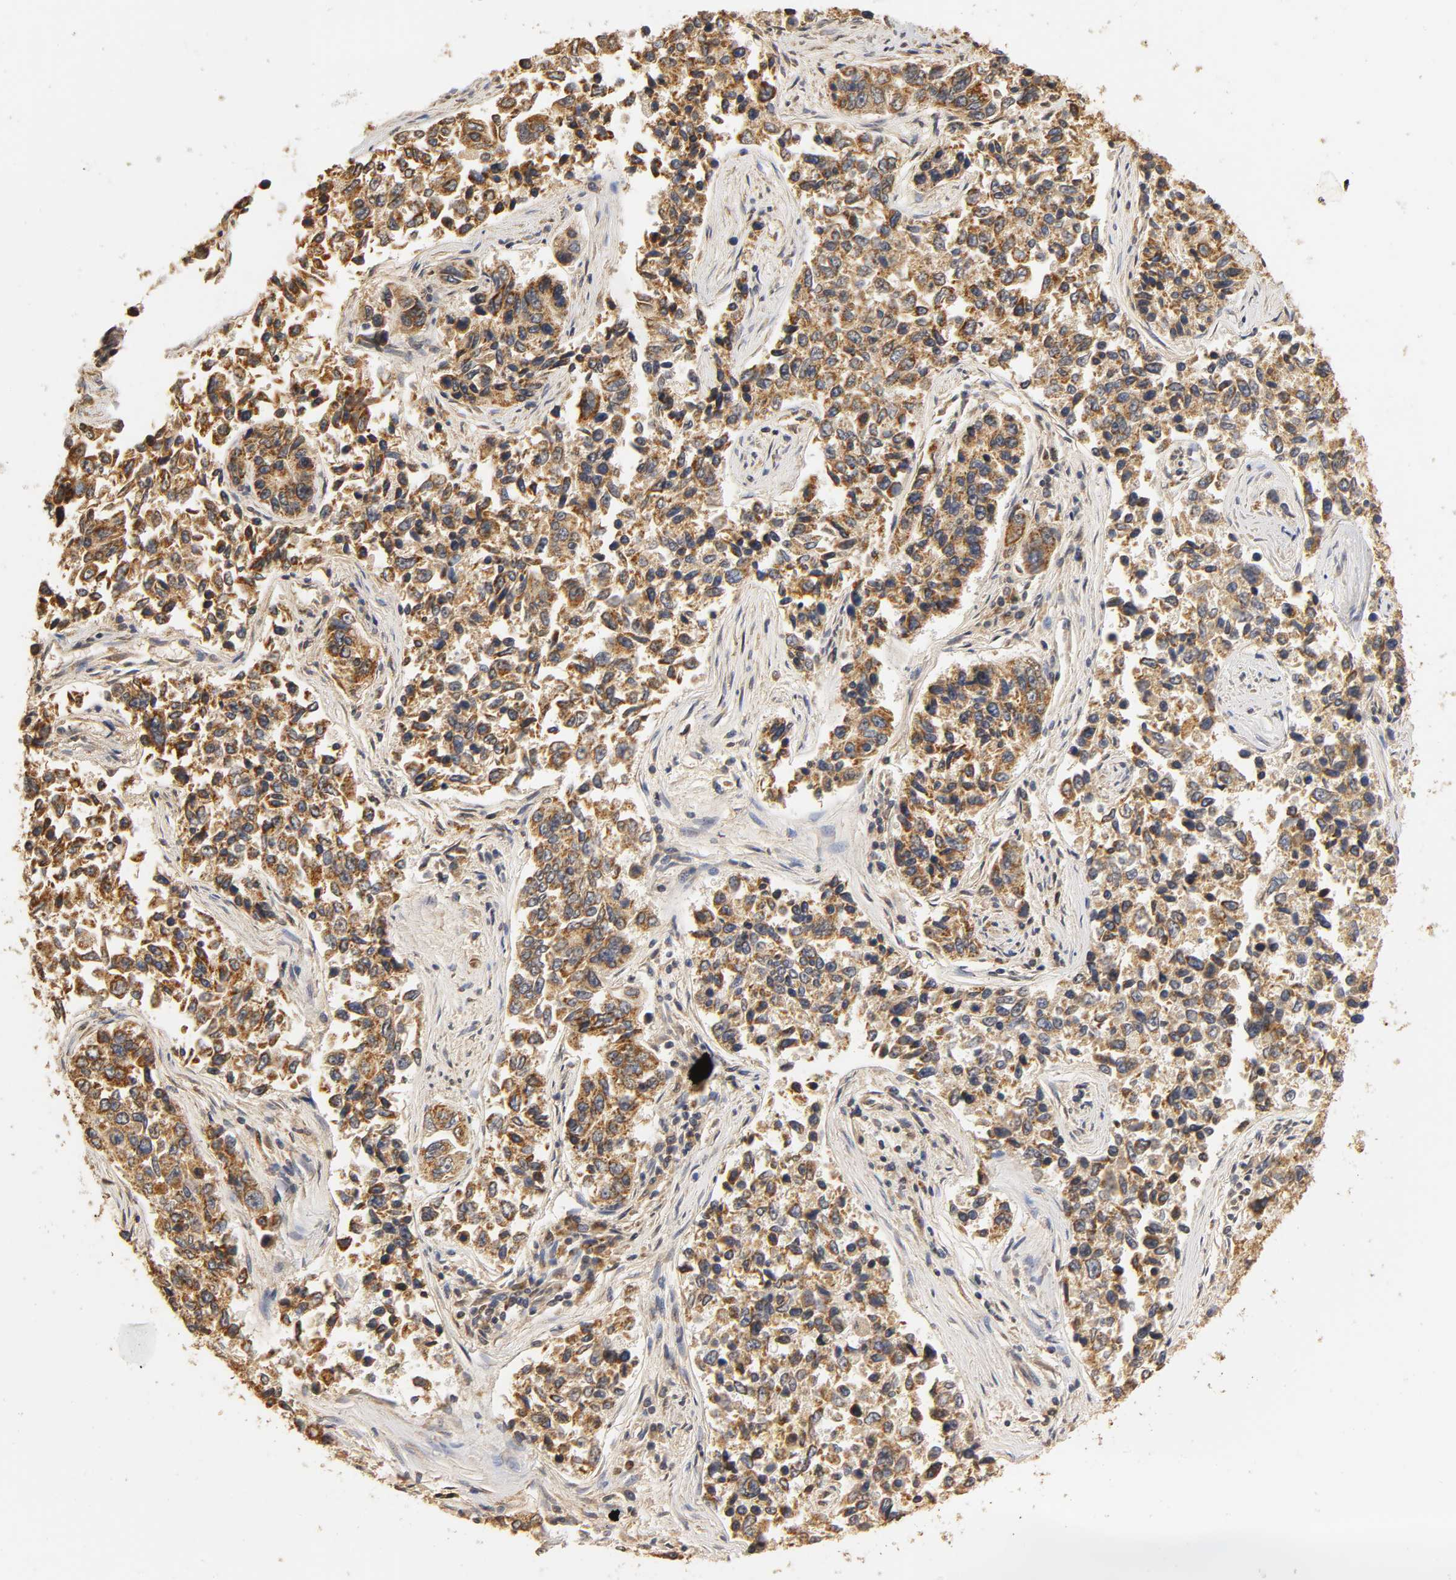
{"staining": {"intensity": "strong", "quantity": ">75%", "location": "cytoplasmic/membranous"}, "tissue": "lung cancer", "cell_type": "Tumor cells", "image_type": "cancer", "snomed": [{"axis": "morphology", "description": "Adenocarcinoma, NOS"}, {"axis": "topography", "description": "Lung"}], "caption": "Lung adenocarcinoma stained with a brown dye displays strong cytoplasmic/membranous positive expression in approximately >75% of tumor cells.", "gene": "PKN1", "patient": {"sex": "male", "age": 84}}